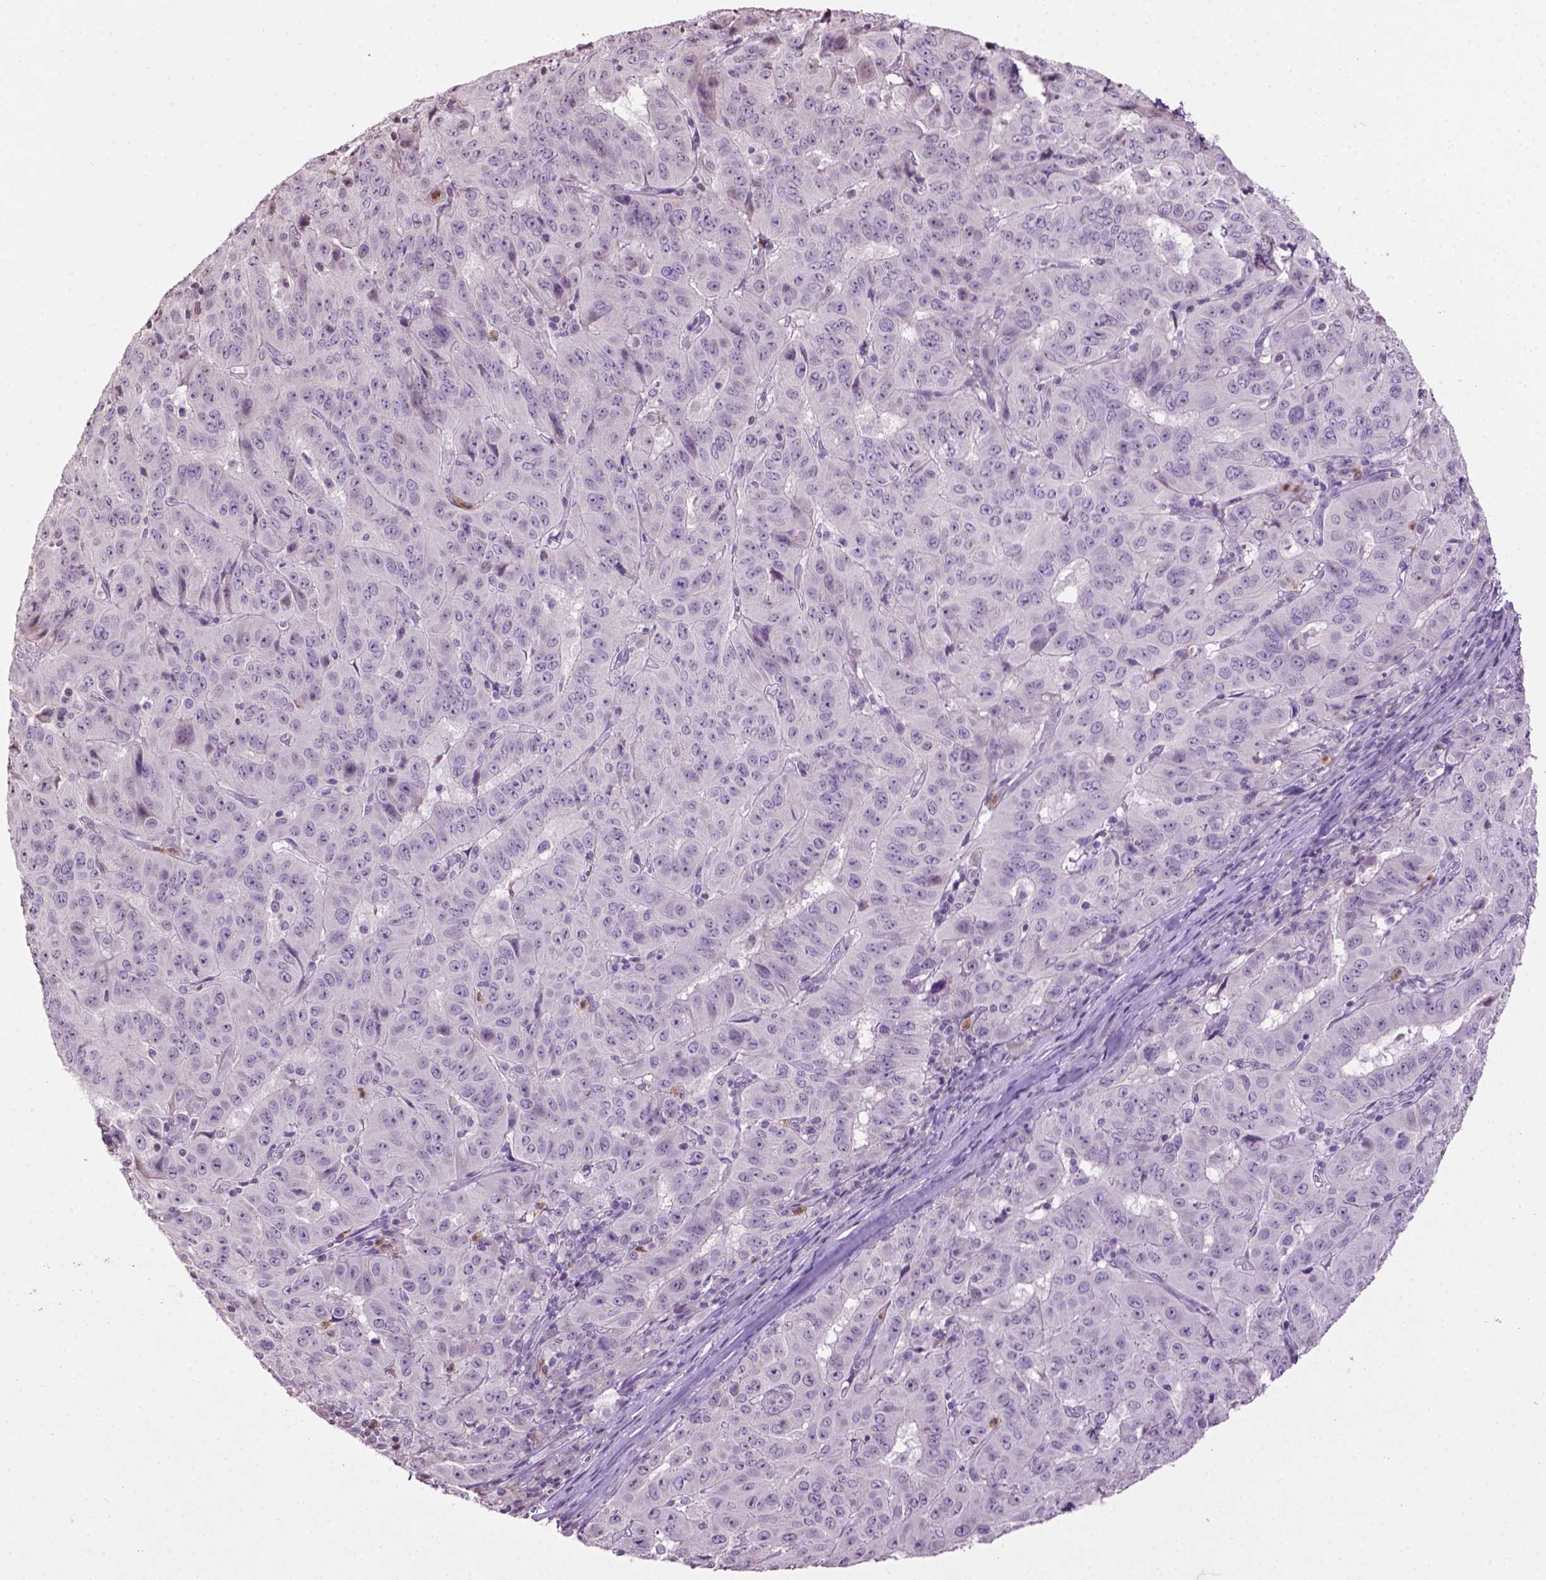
{"staining": {"intensity": "negative", "quantity": "none", "location": "none"}, "tissue": "pancreatic cancer", "cell_type": "Tumor cells", "image_type": "cancer", "snomed": [{"axis": "morphology", "description": "Adenocarcinoma, NOS"}, {"axis": "topography", "description": "Pancreas"}], "caption": "A high-resolution image shows immunohistochemistry staining of adenocarcinoma (pancreatic), which shows no significant staining in tumor cells.", "gene": "NTNG2", "patient": {"sex": "male", "age": 63}}